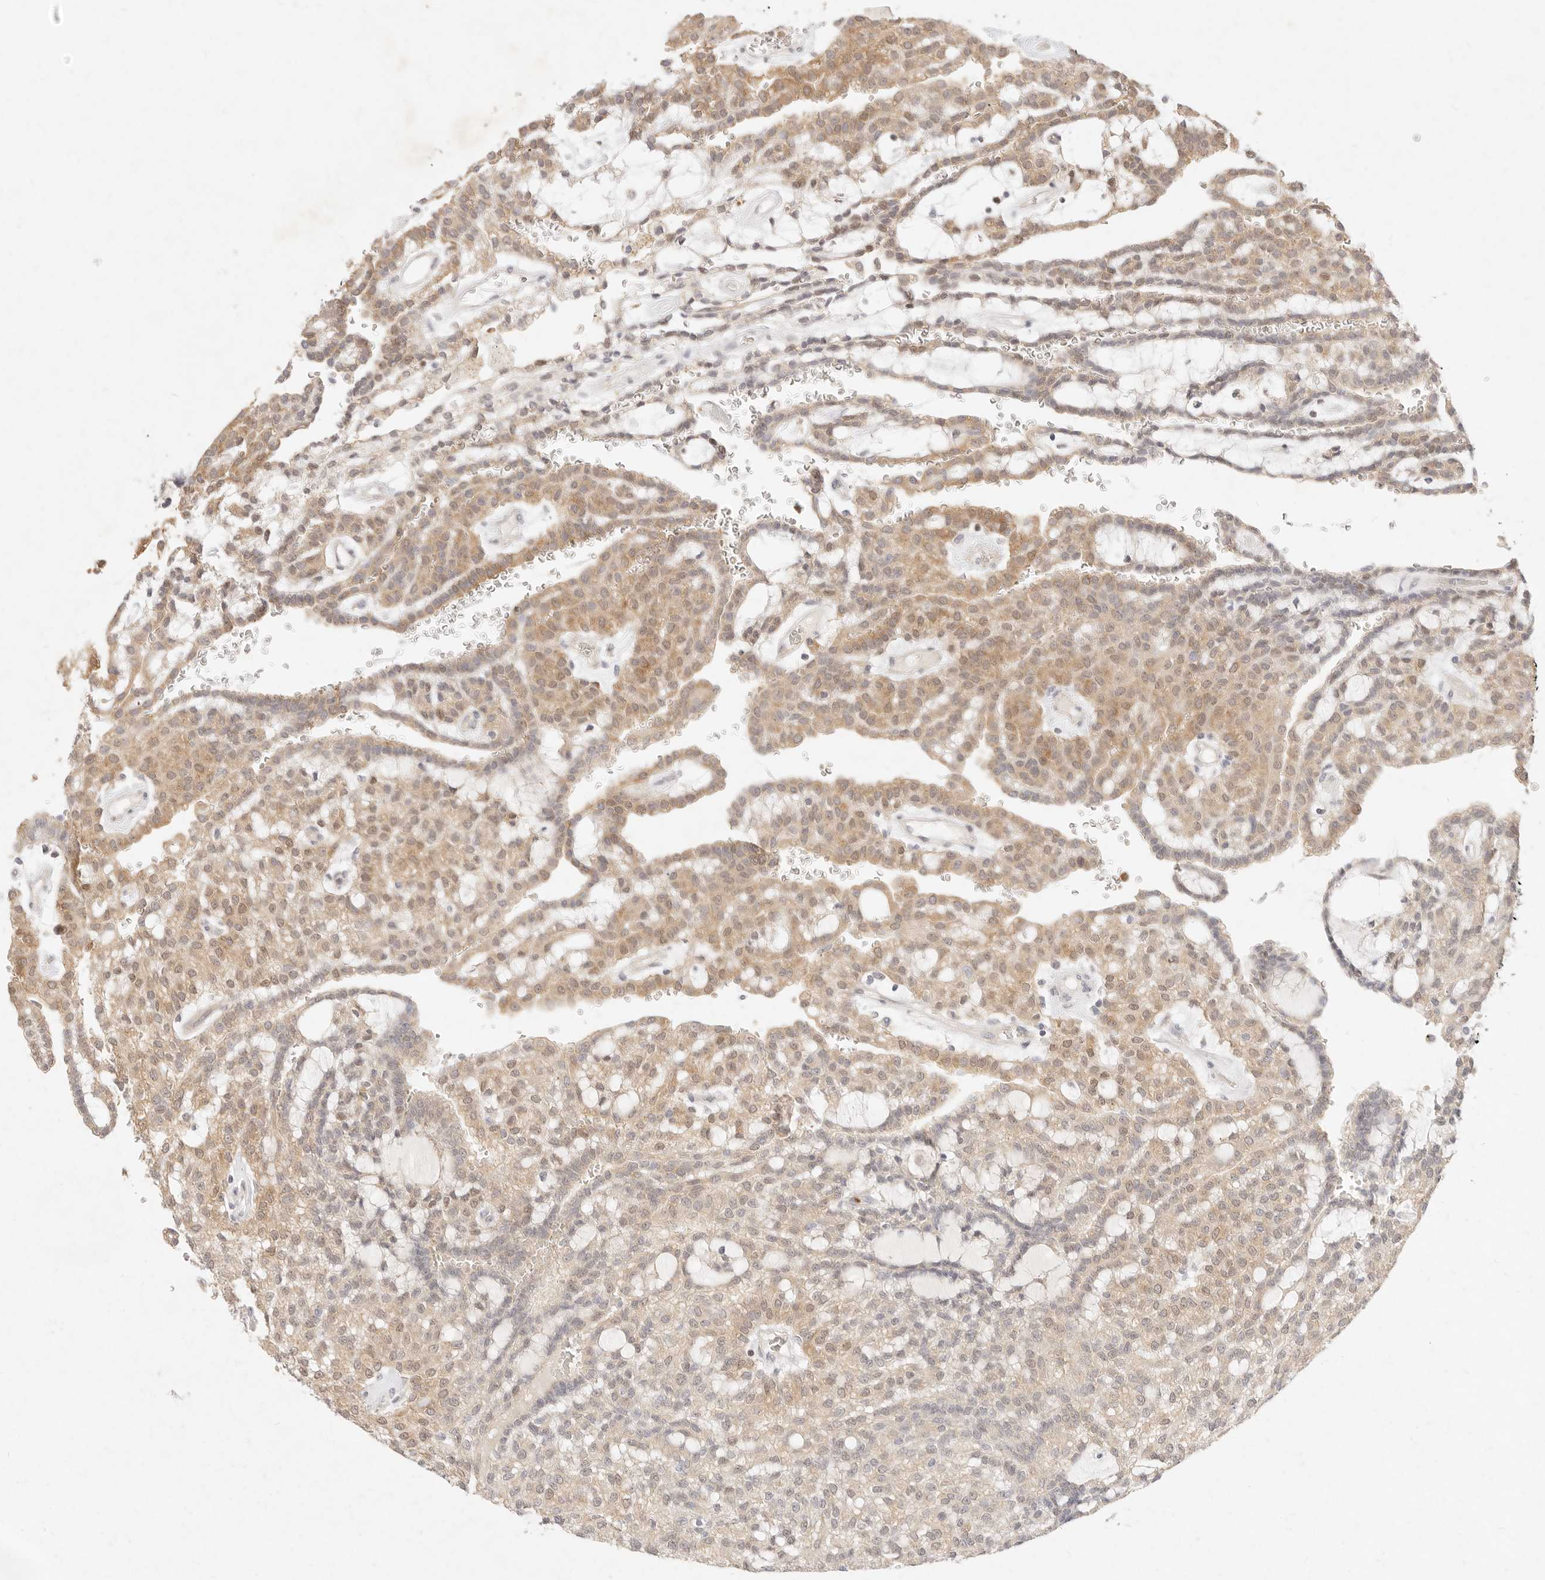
{"staining": {"intensity": "moderate", "quantity": ">75%", "location": "cytoplasmic/membranous,nuclear"}, "tissue": "renal cancer", "cell_type": "Tumor cells", "image_type": "cancer", "snomed": [{"axis": "morphology", "description": "Adenocarcinoma, NOS"}, {"axis": "topography", "description": "Kidney"}], "caption": "Protein analysis of renal adenocarcinoma tissue demonstrates moderate cytoplasmic/membranous and nuclear expression in approximately >75% of tumor cells.", "gene": "ASCL3", "patient": {"sex": "male", "age": 63}}